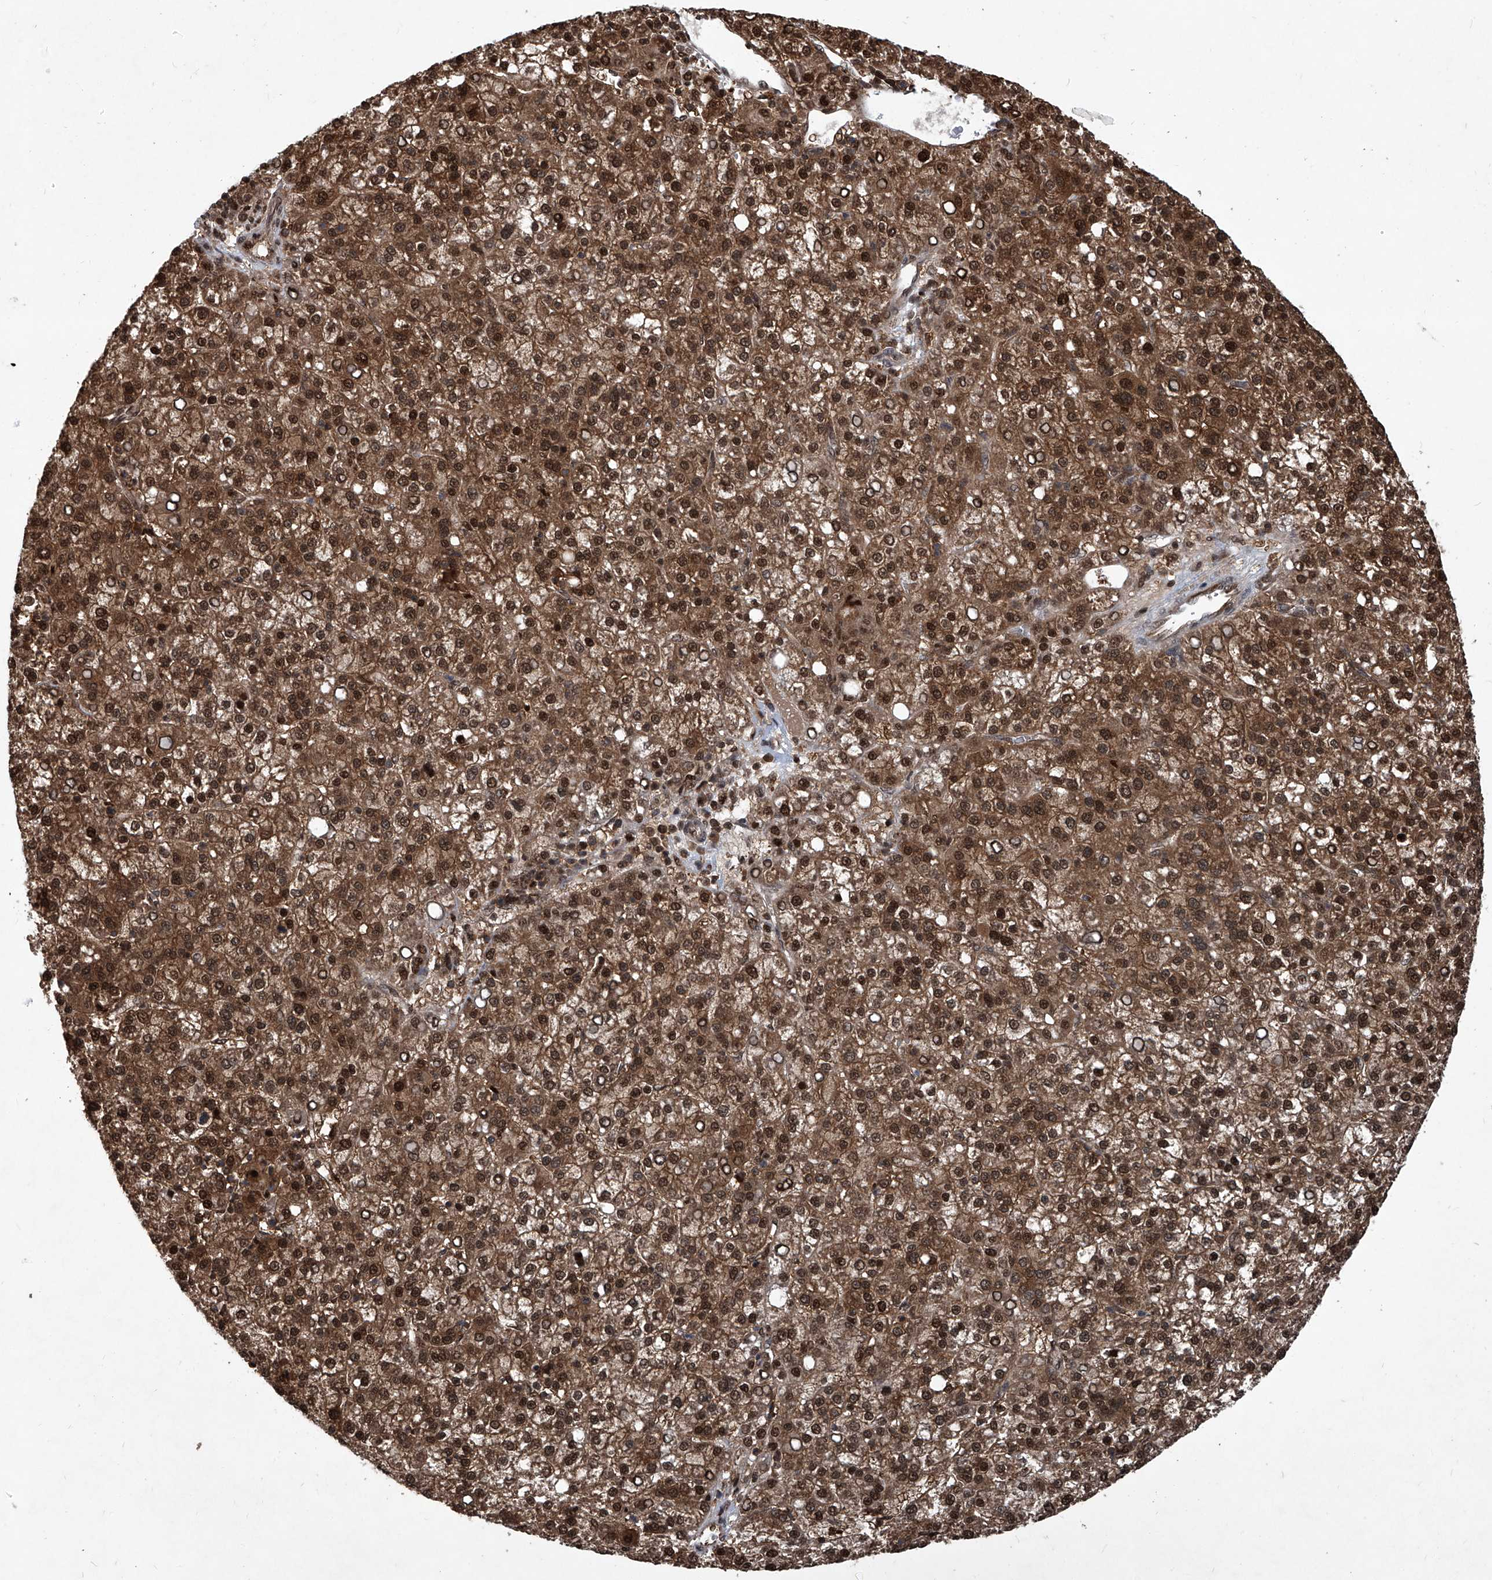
{"staining": {"intensity": "strong", "quantity": ">75%", "location": "cytoplasmic/membranous,nuclear"}, "tissue": "liver cancer", "cell_type": "Tumor cells", "image_type": "cancer", "snomed": [{"axis": "morphology", "description": "Carcinoma, Hepatocellular, NOS"}, {"axis": "topography", "description": "Liver"}], "caption": "Brown immunohistochemical staining in liver cancer (hepatocellular carcinoma) reveals strong cytoplasmic/membranous and nuclear staining in approximately >75% of tumor cells.", "gene": "PSMB1", "patient": {"sex": "female", "age": 58}}